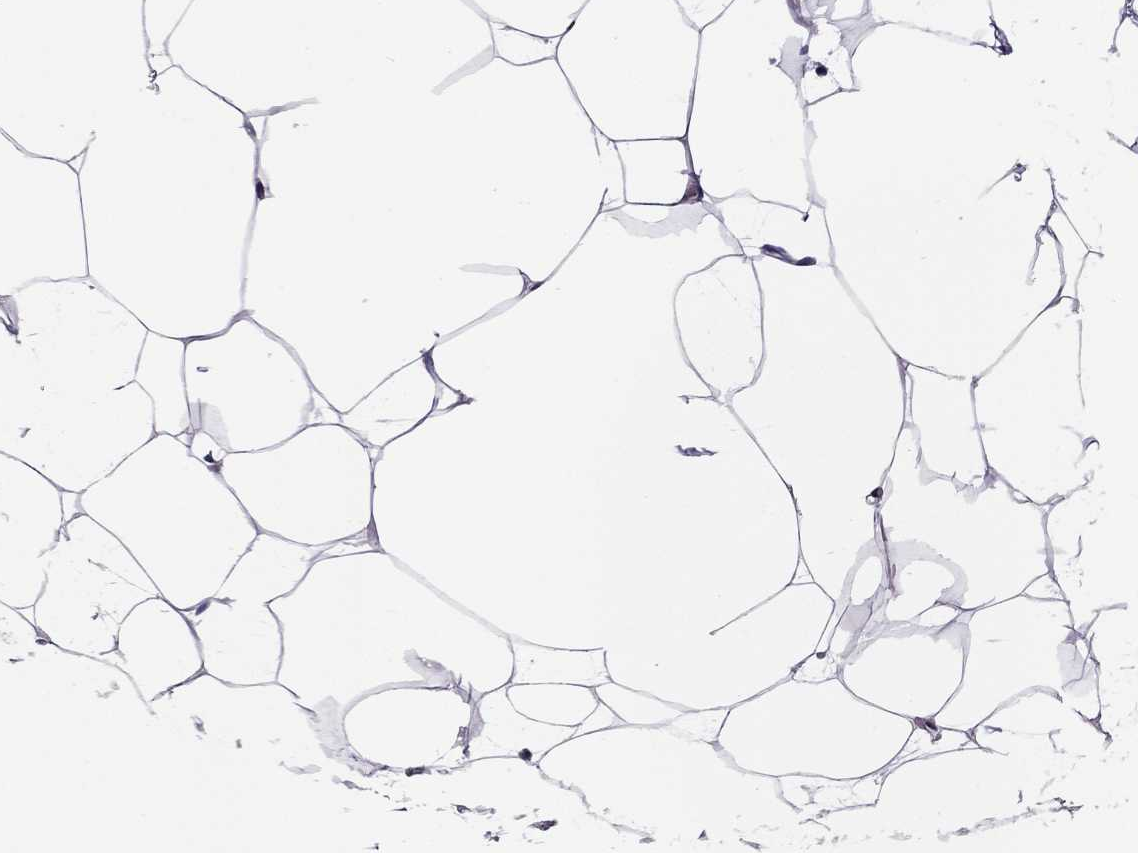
{"staining": {"intensity": "negative", "quantity": "none", "location": "none"}, "tissue": "adipose tissue", "cell_type": "Adipocytes", "image_type": "normal", "snomed": [{"axis": "morphology", "description": "Normal tissue, NOS"}, {"axis": "topography", "description": "Adipose tissue"}], "caption": "Immunohistochemistry (IHC) micrograph of benign adipose tissue: human adipose tissue stained with DAB displays no significant protein staining in adipocytes.", "gene": "SLC16A8", "patient": {"sex": "male", "age": 57}}